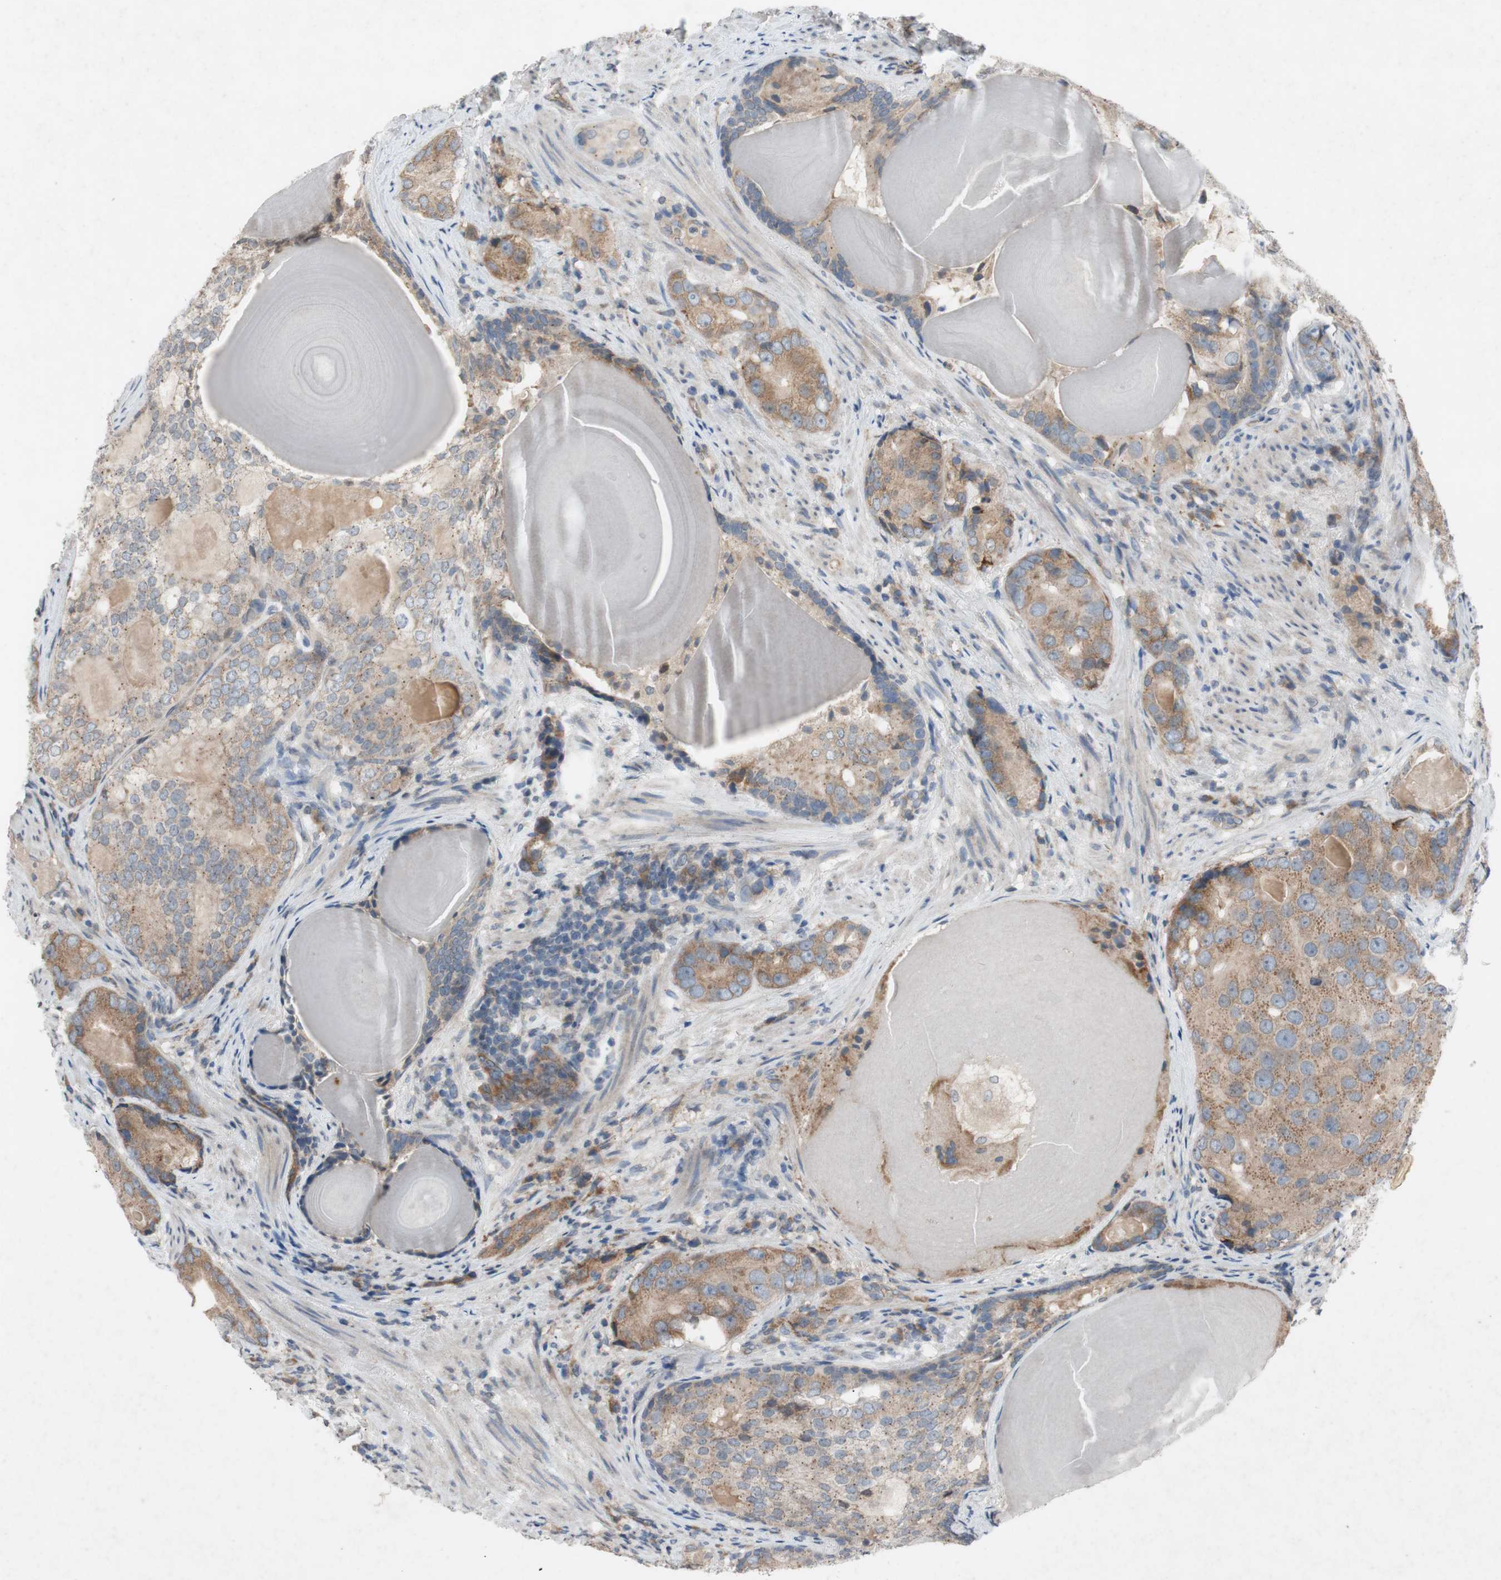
{"staining": {"intensity": "moderate", "quantity": ">75%", "location": "cytoplasmic/membranous"}, "tissue": "prostate cancer", "cell_type": "Tumor cells", "image_type": "cancer", "snomed": [{"axis": "morphology", "description": "Adenocarcinoma, High grade"}, {"axis": "topography", "description": "Prostate"}], "caption": "Immunohistochemistry (IHC) (DAB) staining of human prostate cancer (high-grade adenocarcinoma) exhibits moderate cytoplasmic/membranous protein positivity in about >75% of tumor cells.", "gene": "ADD2", "patient": {"sex": "male", "age": 66}}